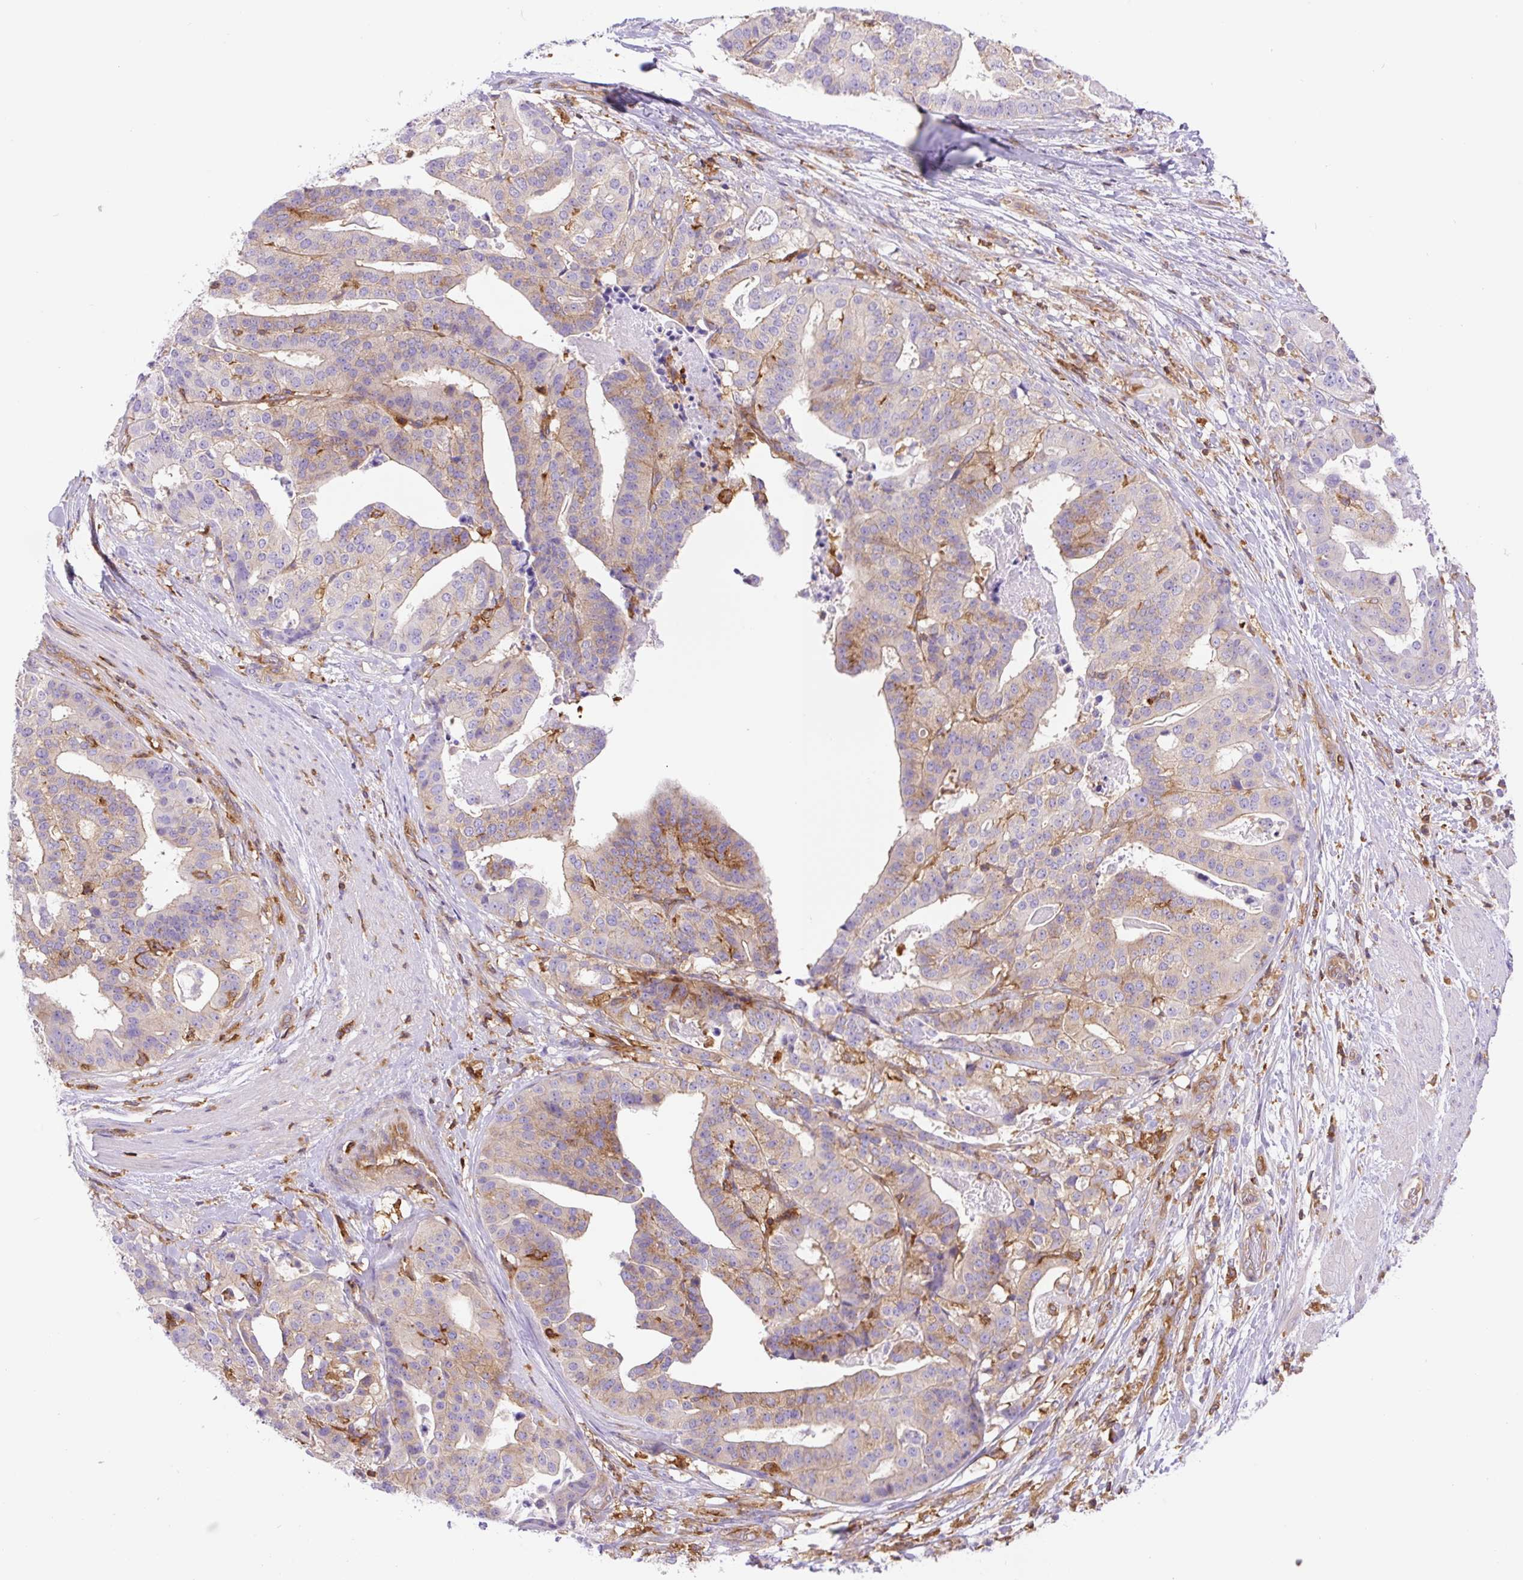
{"staining": {"intensity": "moderate", "quantity": "<25%", "location": "cytoplasmic/membranous"}, "tissue": "stomach cancer", "cell_type": "Tumor cells", "image_type": "cancer", "snomed": [{"axis": "morphology", "description": "Adenocarcinoma, NOS"}, {"axis": "topography", "description": "Stomach"}], "caption": "Immunohistochemical staining of human stomach cancer (adenocarcinoma) reveals low levels of moderate cytoplasmic/membranous protein expression in about <25% of tumor cells.", "gene": "DNM2", "patient": {"sex": "male", "age": 48}}